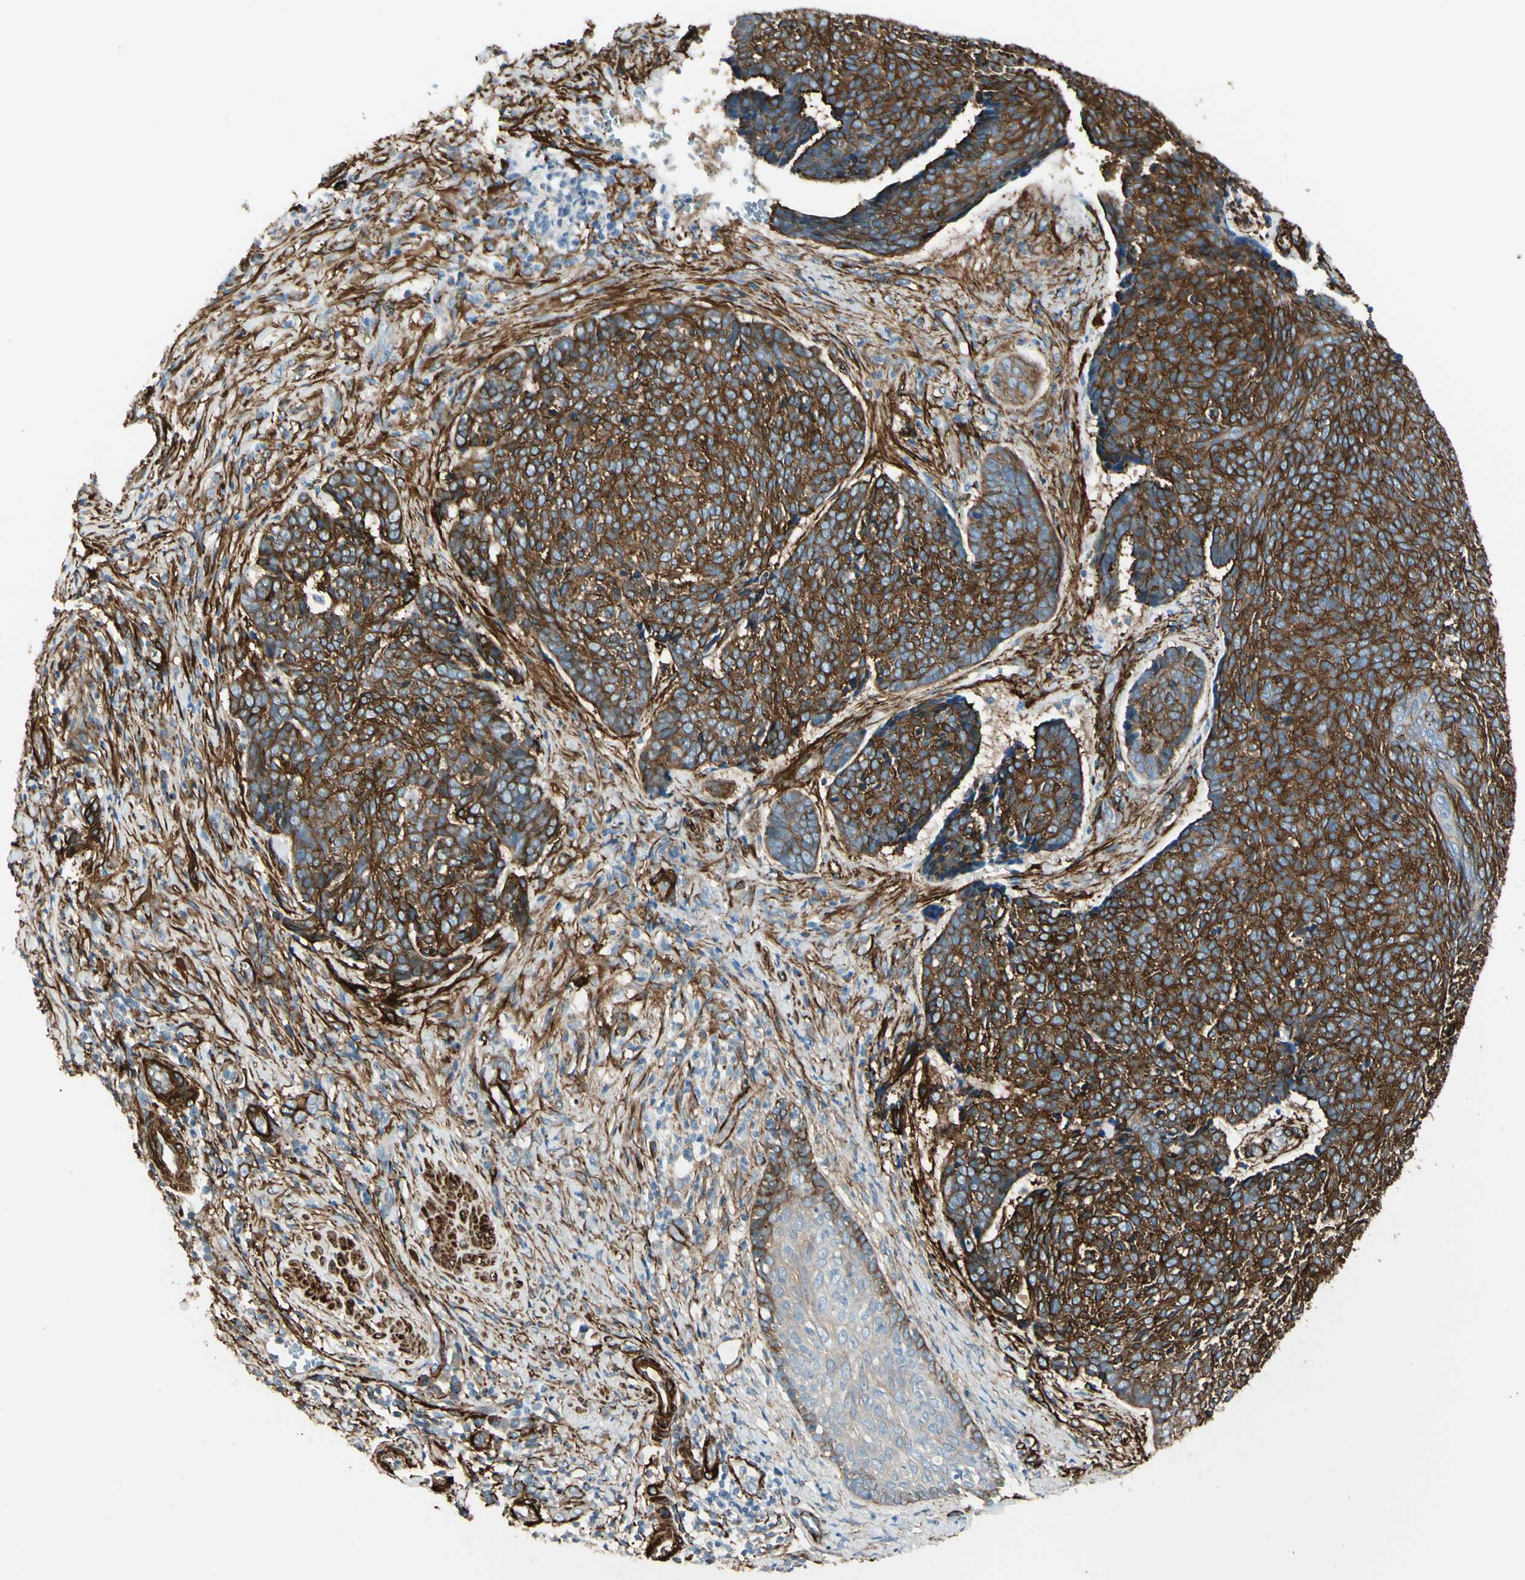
{"staining": {"intensity": "strong", "quantity": ">75%", "location": "cytoplasmic/membranous"}, "tissue": "skin cancer", "cell_type": "Tumor cells", "image_type": "cancer", "snomed": [{"axis": "morphology", "description": "Basal cell carcinoma"}, {"axis": "topography", "description": "Skin"}], "caption": "This is an image of IHC staining of skin basal cell carcinoma, which shows strong expression in the cytoplasmic/membranous of tumor cells.", "gene": "CALD1", "patient": {"sex": "male", "age": 84}}